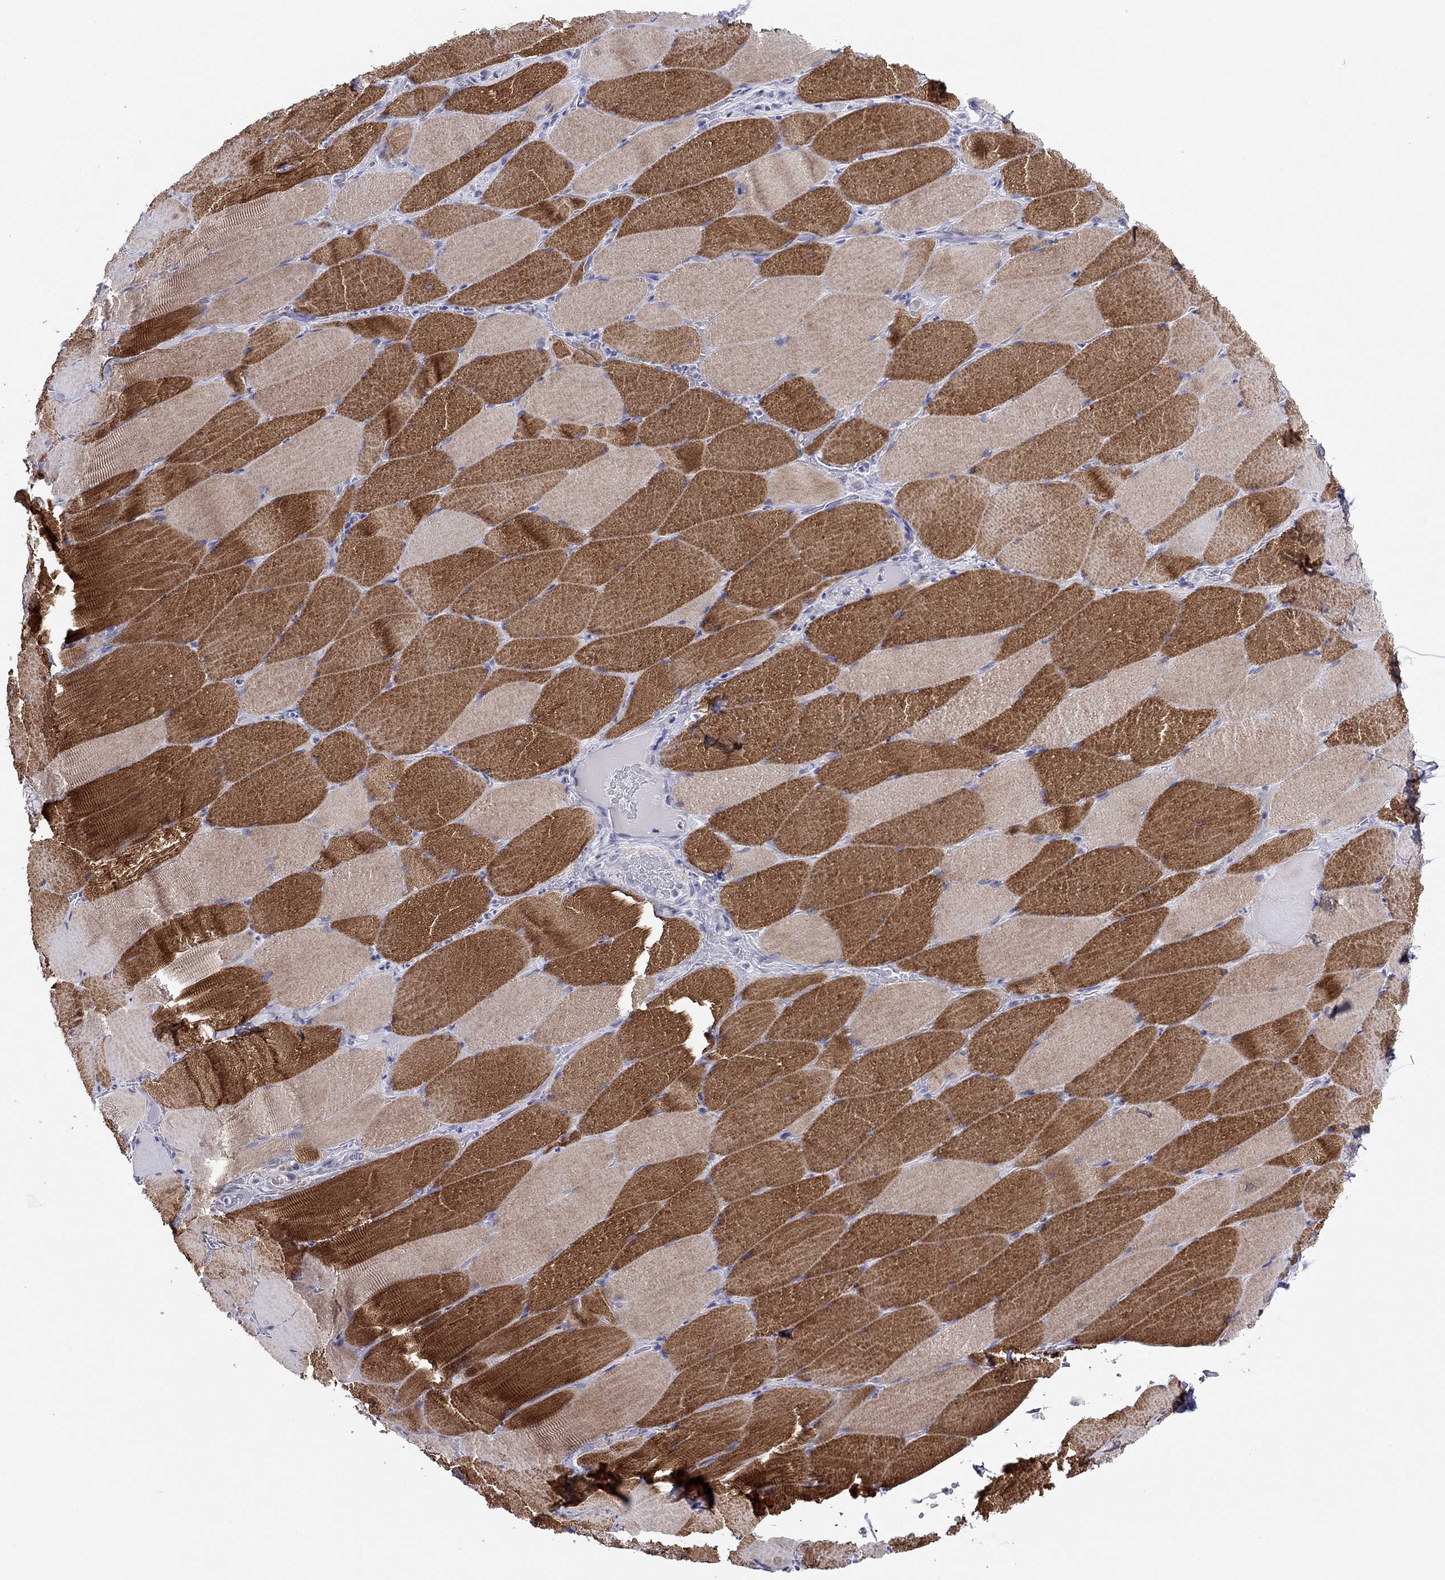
{"staining": {"intensity": "strong", "quantity": "25%-75%", "location": "cytoplasmic/membranous"}, "tissue": "skeletal muscle", "cell_type": "Myocytes", "image_type": "normal", "snomed": [{"axis": "morphology", "description": "Normal tissue, NOS"}, {"axis": "topography", "description": "Skeletal muscle"}], "caption": "A high amount of strong cytoplasmic/membranous staining is present in approximately 25%-75% of myocytes in benign skeletal muscle. (Stains: DAB in brown, nuclei in blue, Microscopy: brightfield microscopy at high magnification).", "gene": "MYMX", "patient": {"sex": "male", "age": 56}}